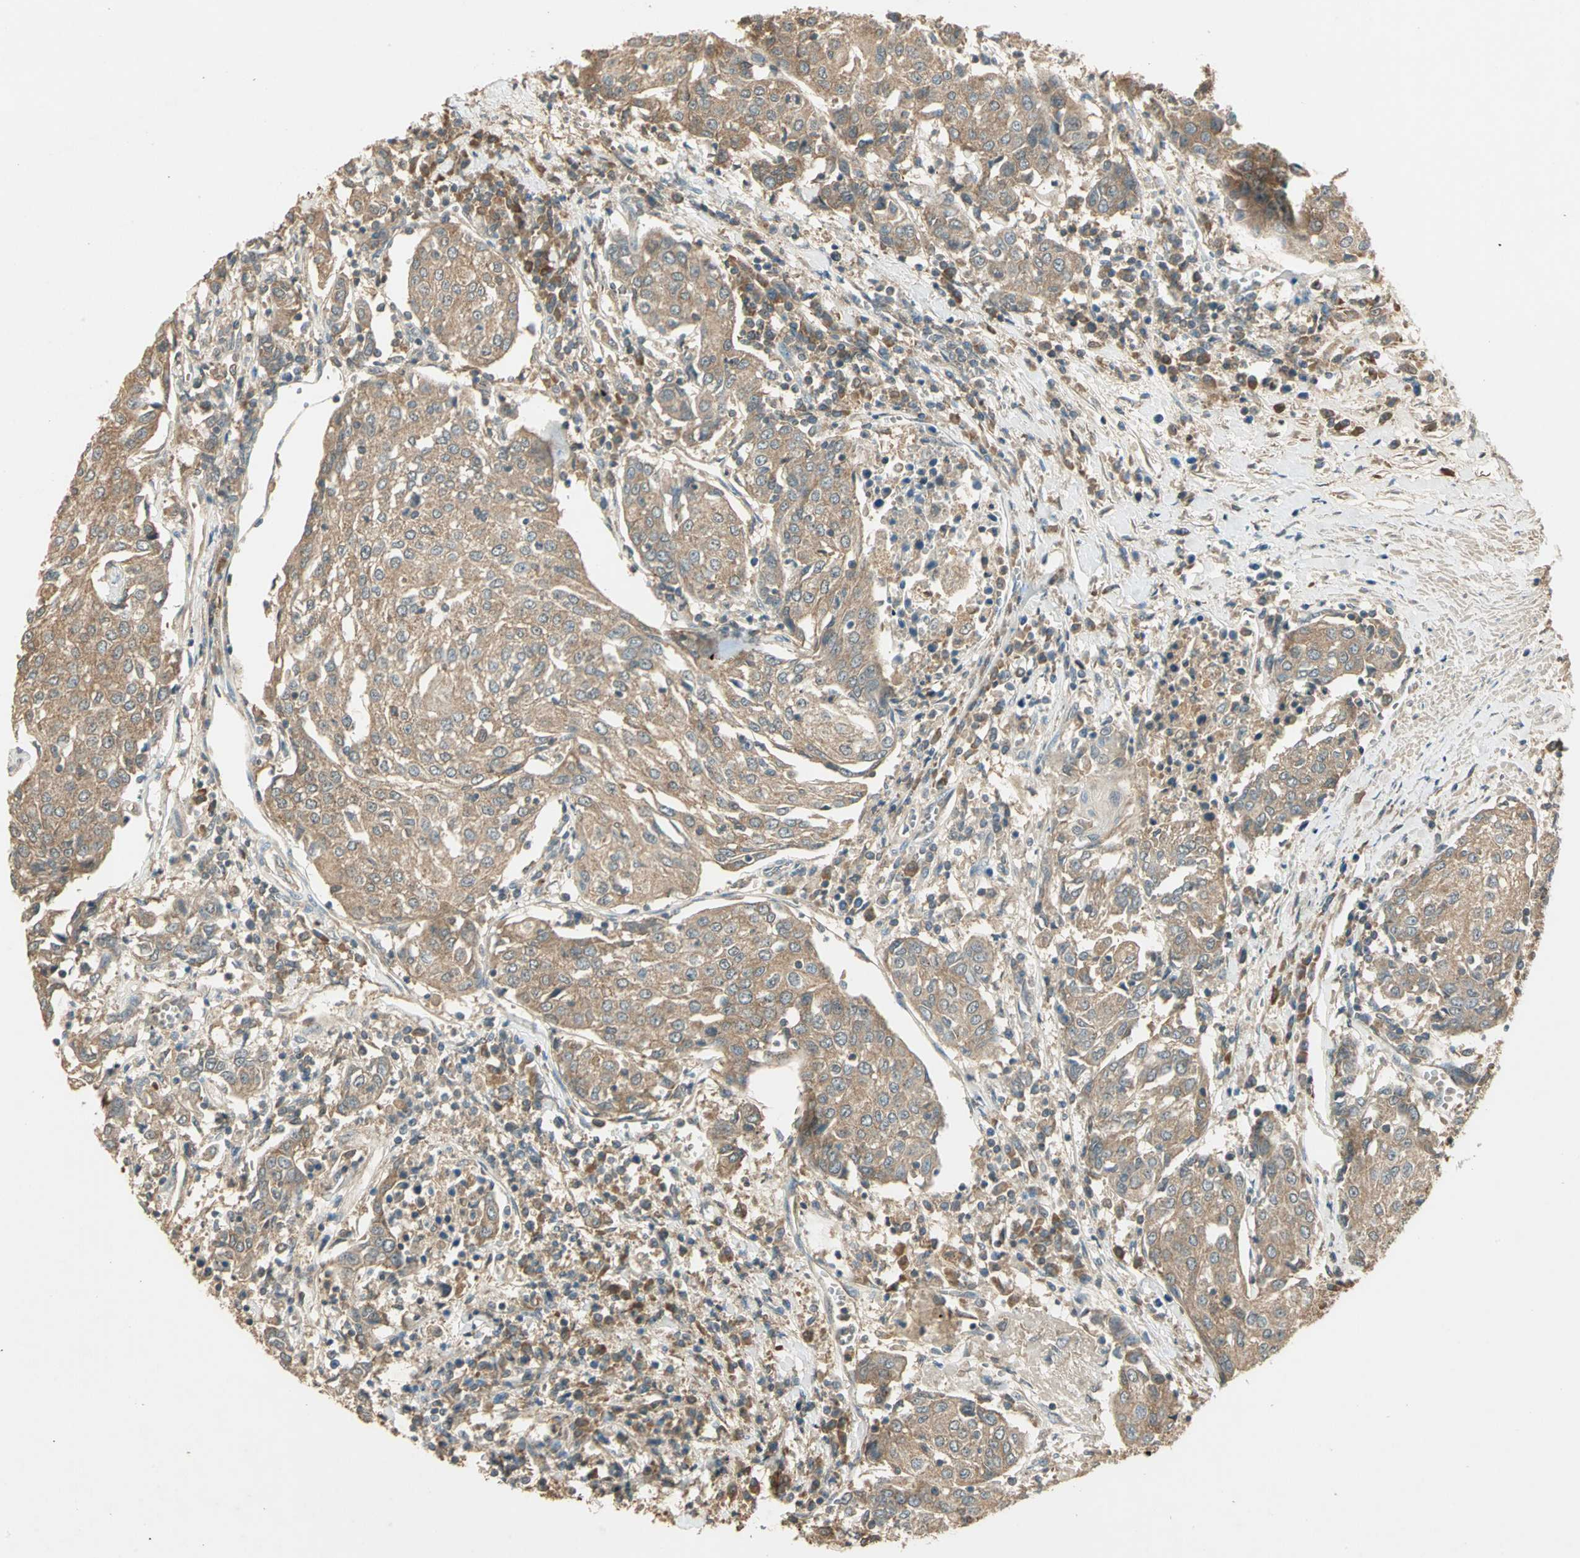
{"staining": {"intensity": "moderate", "quantity": ">75%", "location": "cytoplasmic/membranous"}, "tissue": "urothelial cancer", "cell_type": "Tumor cells", "image_type": "cancer", "snomed": [{"axis": "morphology", "description": "Urothelial carcinoma, High grade"}, {"axis": "topography", "description": "Urinary bladder"}], "caption": "Immunohistochemistry (IHC) photomicrograph of neoplastic tissue: urothelial carcinoma (high-grade) stained using IHC shows medium levels of moderate protein expression localized specifically in the cytoplasmic/membranous of tumor cells, appearing as a cytoplasmic/membranous brown color.", "gene": "KEAP1", "patient": {"sex": "female", "age": 85}}